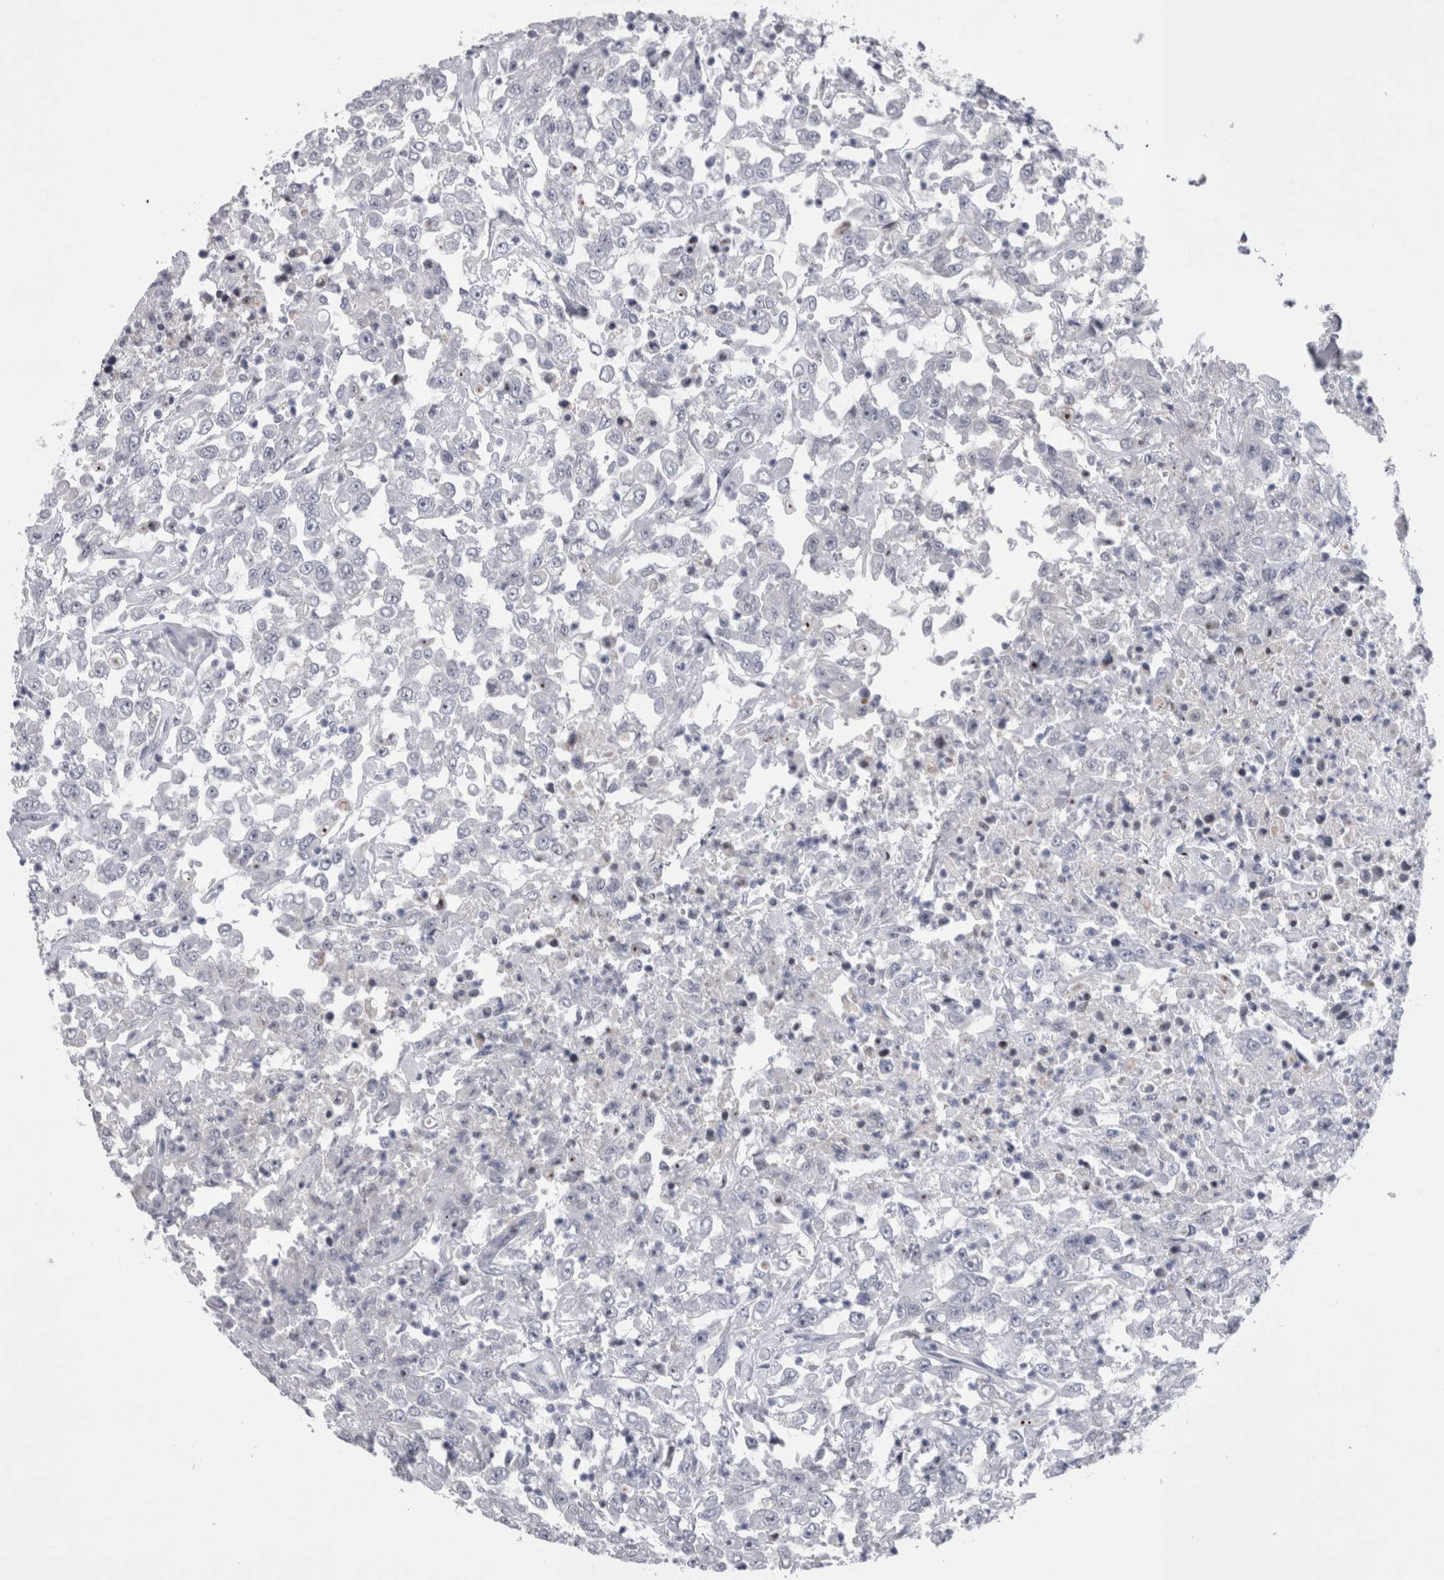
{"staining": {"intensity": "negative", "quantity": "none", "location": "none"}, "tissue": "urothelial cancer", "cell_type": "Tumor cells", "image_type": "cancer", "snomed": [{"axis": "morphology", "description": "Urothelial carcinoma, High grade"}, {"axis": "topography", "description": "Urinary bladder"}], "caption": "Urothelial cancer stained for a protein using immunohistochemistry (IHC) reveals no staining tumor cells.", "gene": "PWP2", "patient": {"sex": "male", "age": 46}}